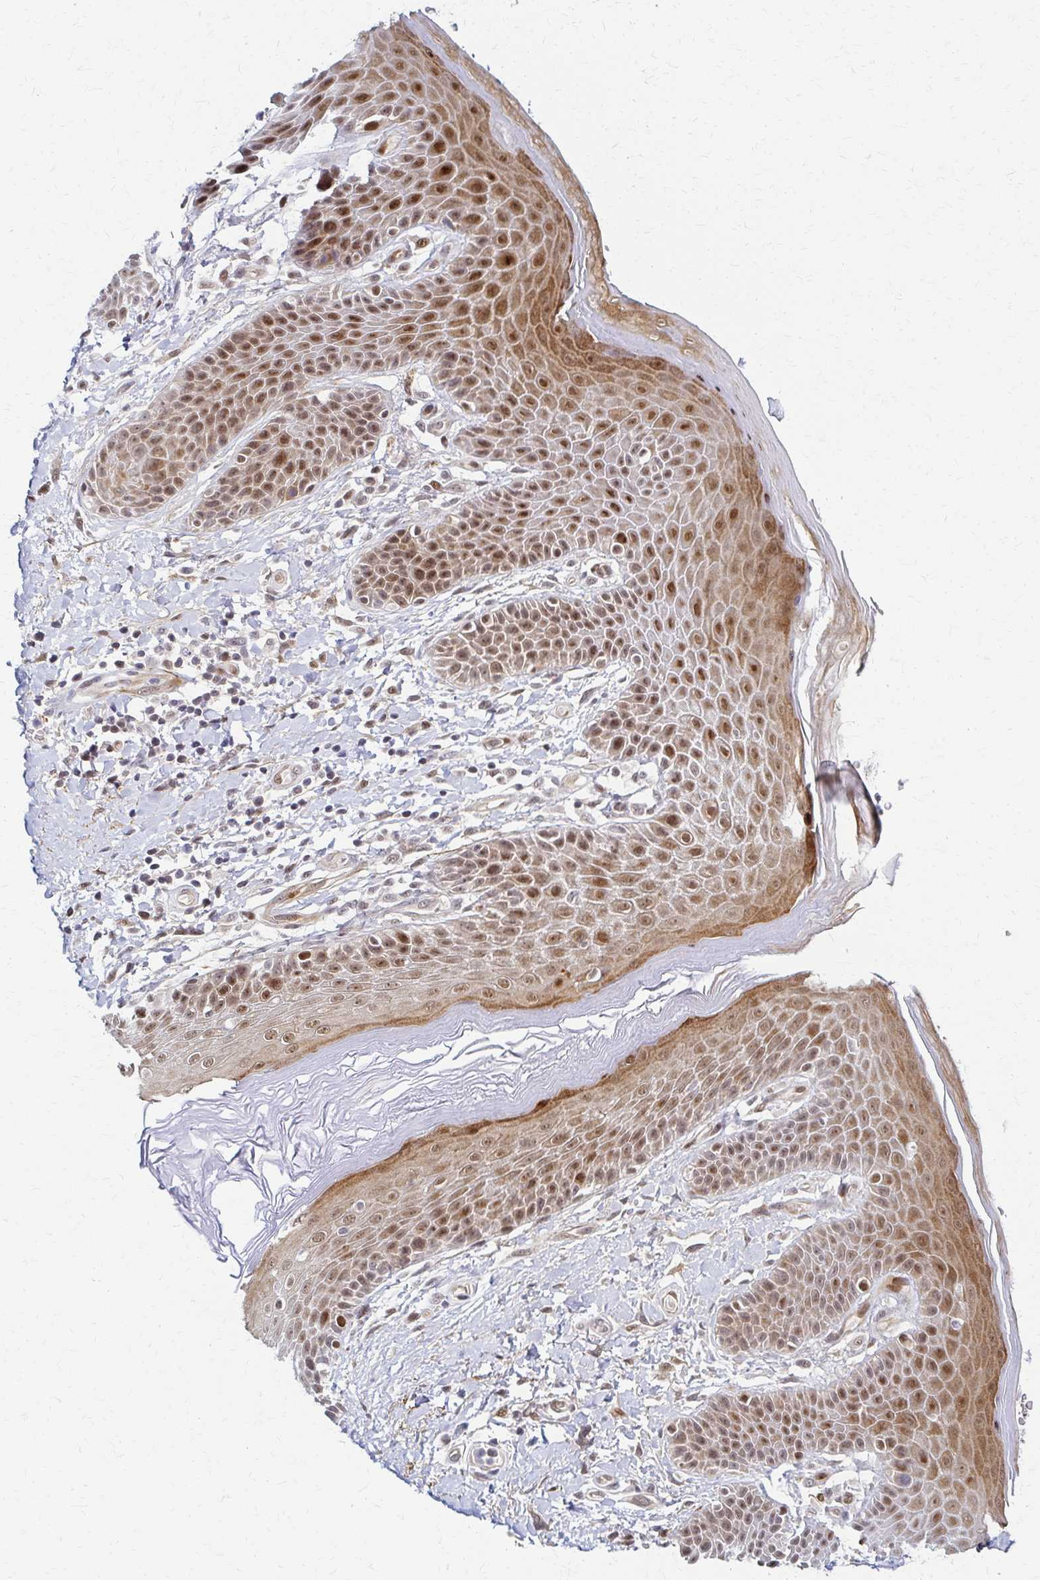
{"staining": {"intensity": "moderate", "quantity": ">75%", "location": "nuclear"}, "tissue": "skin", "cell_type": "Epidermal cells", "image_type": "normal", "snomed": [{"axis": "morphology", "description": "Normal tissue, NOS"}, {"axis": "topography", "description": "Anal"}, {"axis": "topography", "description": "Peripheral nerve tissue"}], "caption": "A micrograph of human skin stained for a protein exhibits moderate nuclear brown staining in epidermal cells. Immunohistochemistry (ihc) stains the protein in brown and the nuclei are stained blue.", "gene": "PSMD7", "patient": {"sex": "male", "age": 51}}